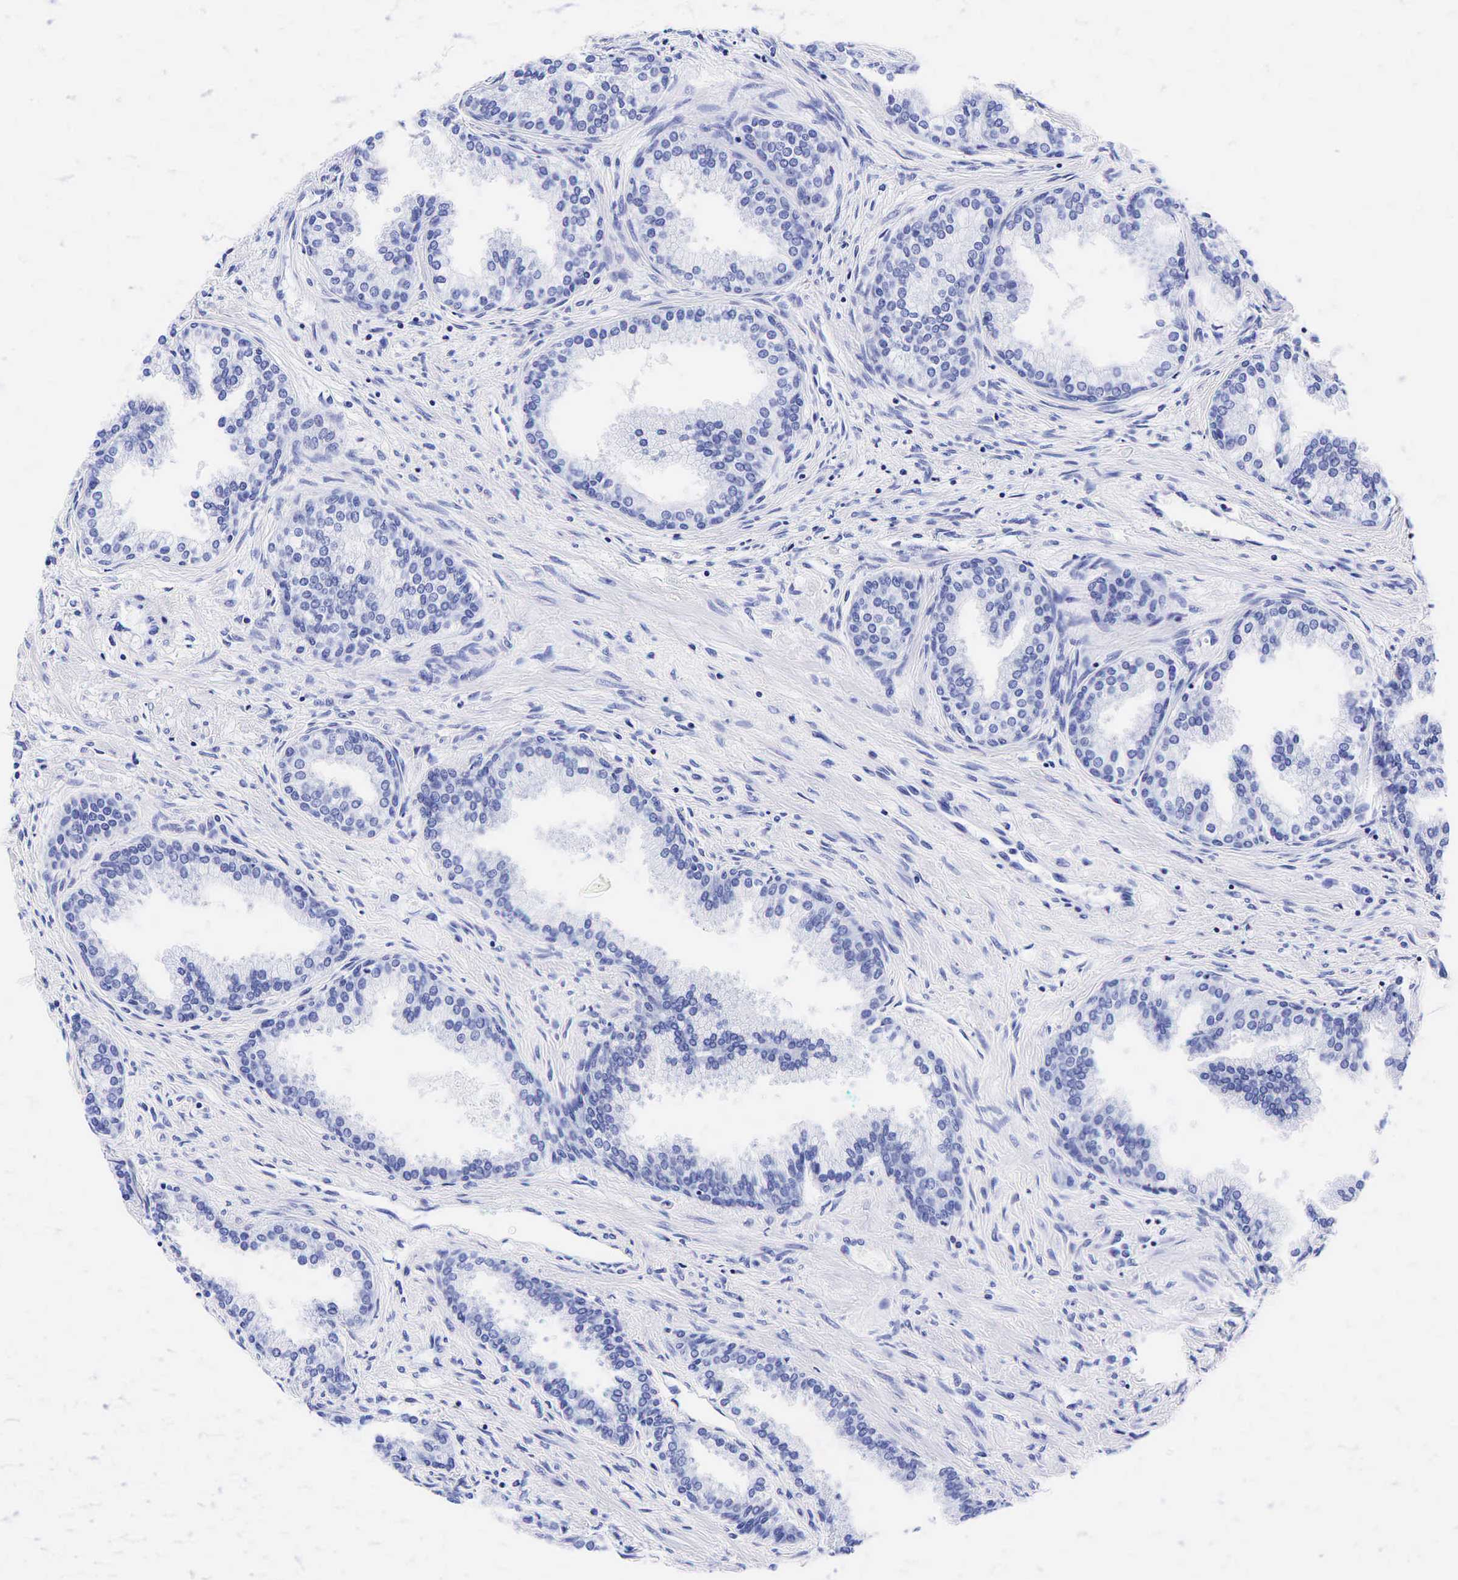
{"staining": {"intensity": "negative", "quantity": "none", "location": "none"}, "tissue": "prostate", "cell_type": "Glandular cells", "image_type": "normal", "snomed": [{"axis": "morphology", "description": "Normal tissue, NOS"}, {"axis": "topography", "description": "Prostate"}], "caption": "The histopathology image displays no staining of glandular cells in unremarkable prostate. The staining was performed using DAB (3,3'-diaminobenzidine) to visualize the protein expression in brown, while the nuclei were stained in blue with hematoxylin (Magnification: 20x).", "gene": "GAST", "patient": {"sex": "male", "age": 68}}